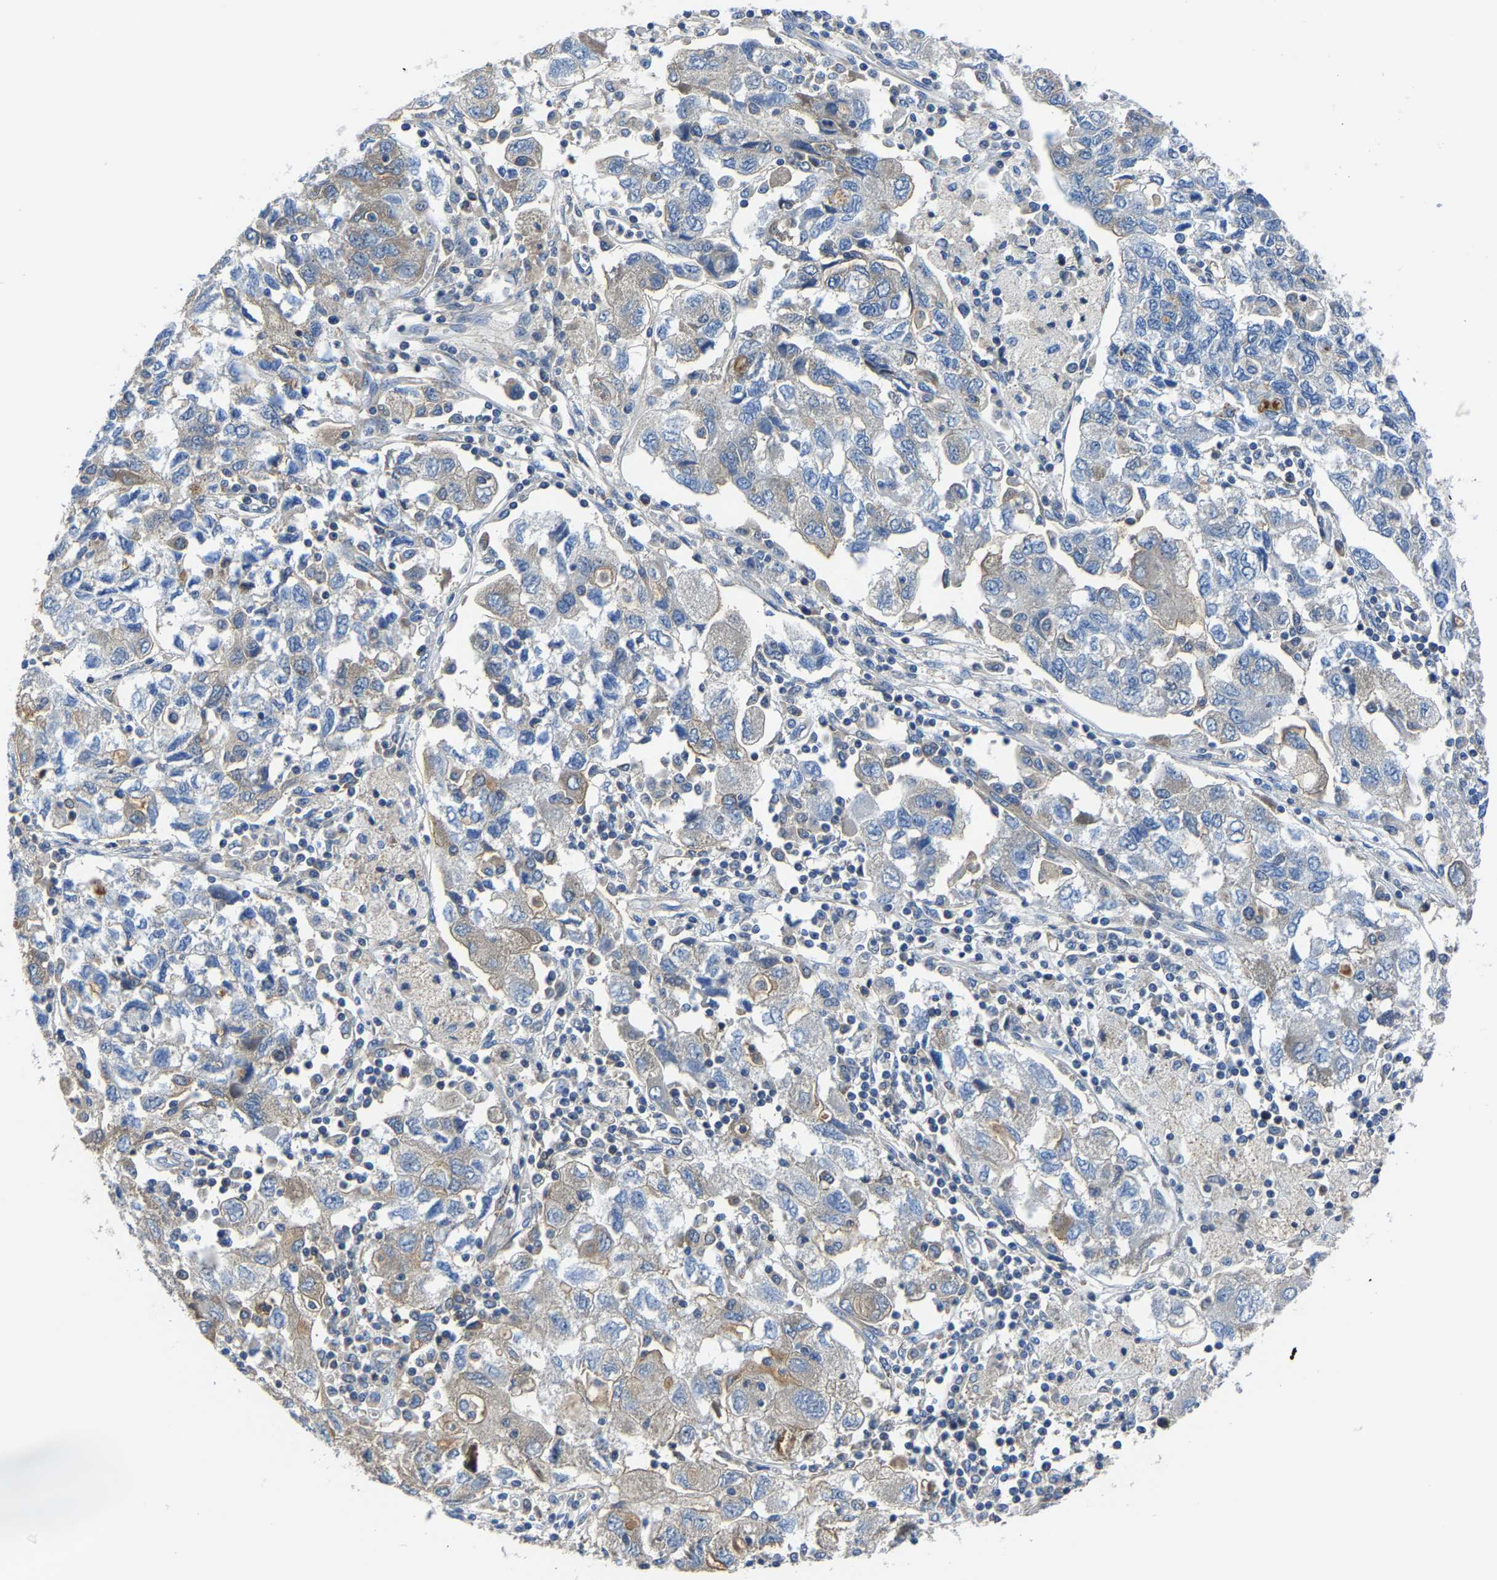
{"staining": {"intensity": "weak", "quantity": "<25%", "location": "cytoplasmic/membranous"}, "tissue": "ovarian cancer", "cell_type": "Tumor cells", "image_type": "cancer", "snomed": [{"axis": "morphology", "description": "Carcinoma, NOS"}, {"axis": "morphology", "description": "Cystadenocarcinoma, serous, NOS"}, {"axis": "topography", "description": "Ovary"}], "caption": "An immunohistochemistry (IHC) micrograph of serous cystadenocarcinoma (ovarian) is shown. There is no staining in tumor cells of serous cystadenocarcinoma (ovarian). Nuclei are stained in blue.", "gene": "G3BP2", "patient": {"sex": "female", "age": 69}}